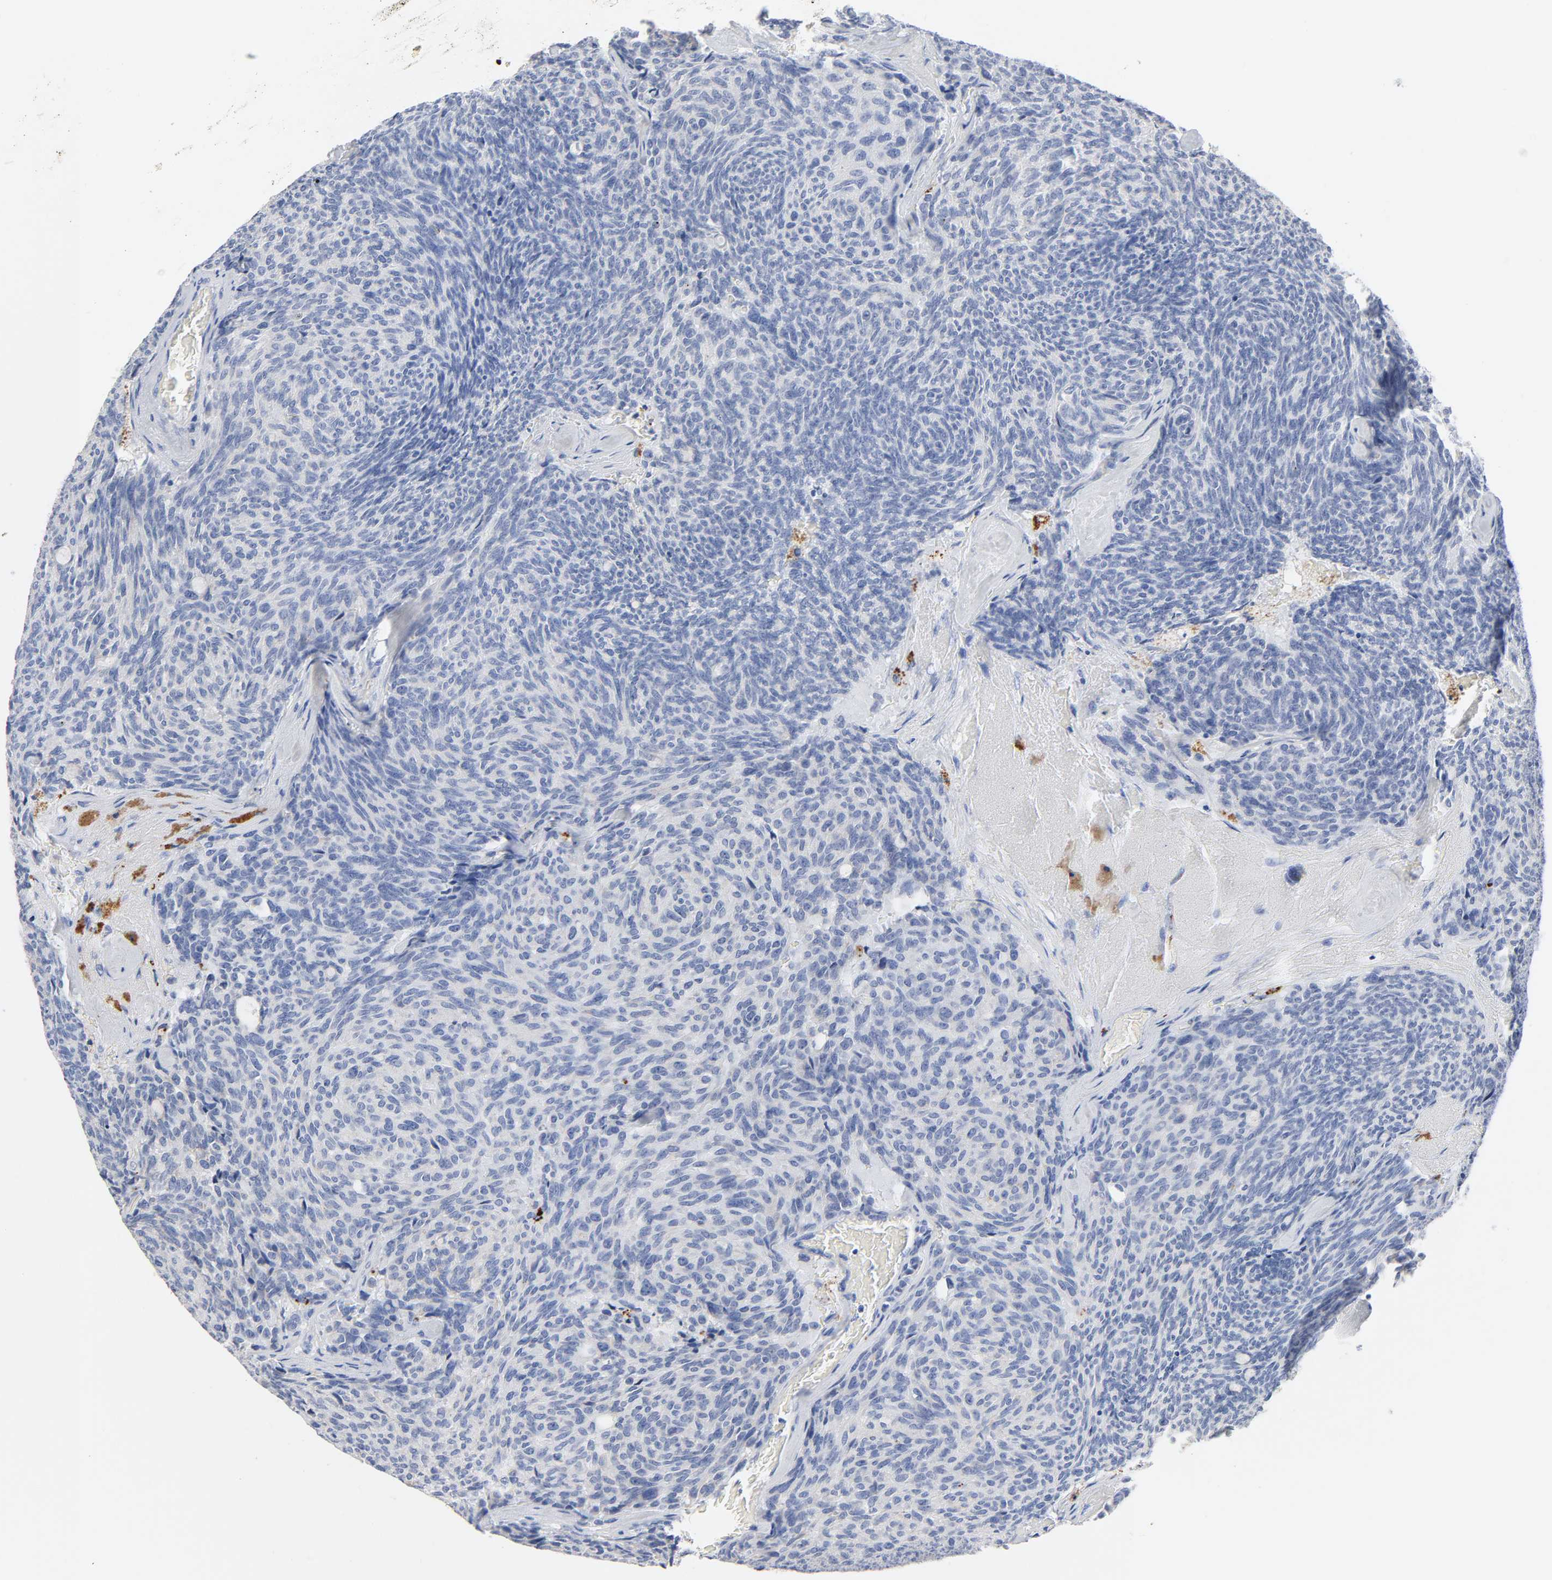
{"staining": {"intensity": "negative", "quantity": "none", "location": "none"}, "tissue": "carcinoid", "cell_type": "Tumor cells", "image_type": "cancer", "snomed": [{"axis": "morphology", "description": "Carcinoid, malignant, NOS"}, {"axis": "topography", "description": "Pancreas"}], "caption": "IHC micrograph of neoplastic tissue: human carcinoid (malignant) stained with DAB (3,3'-diaminobenzidine) displays no significant protein positivity in tumor cells.", "gene": "PLP1", "patient": {"sex": "female", "age": 54}}